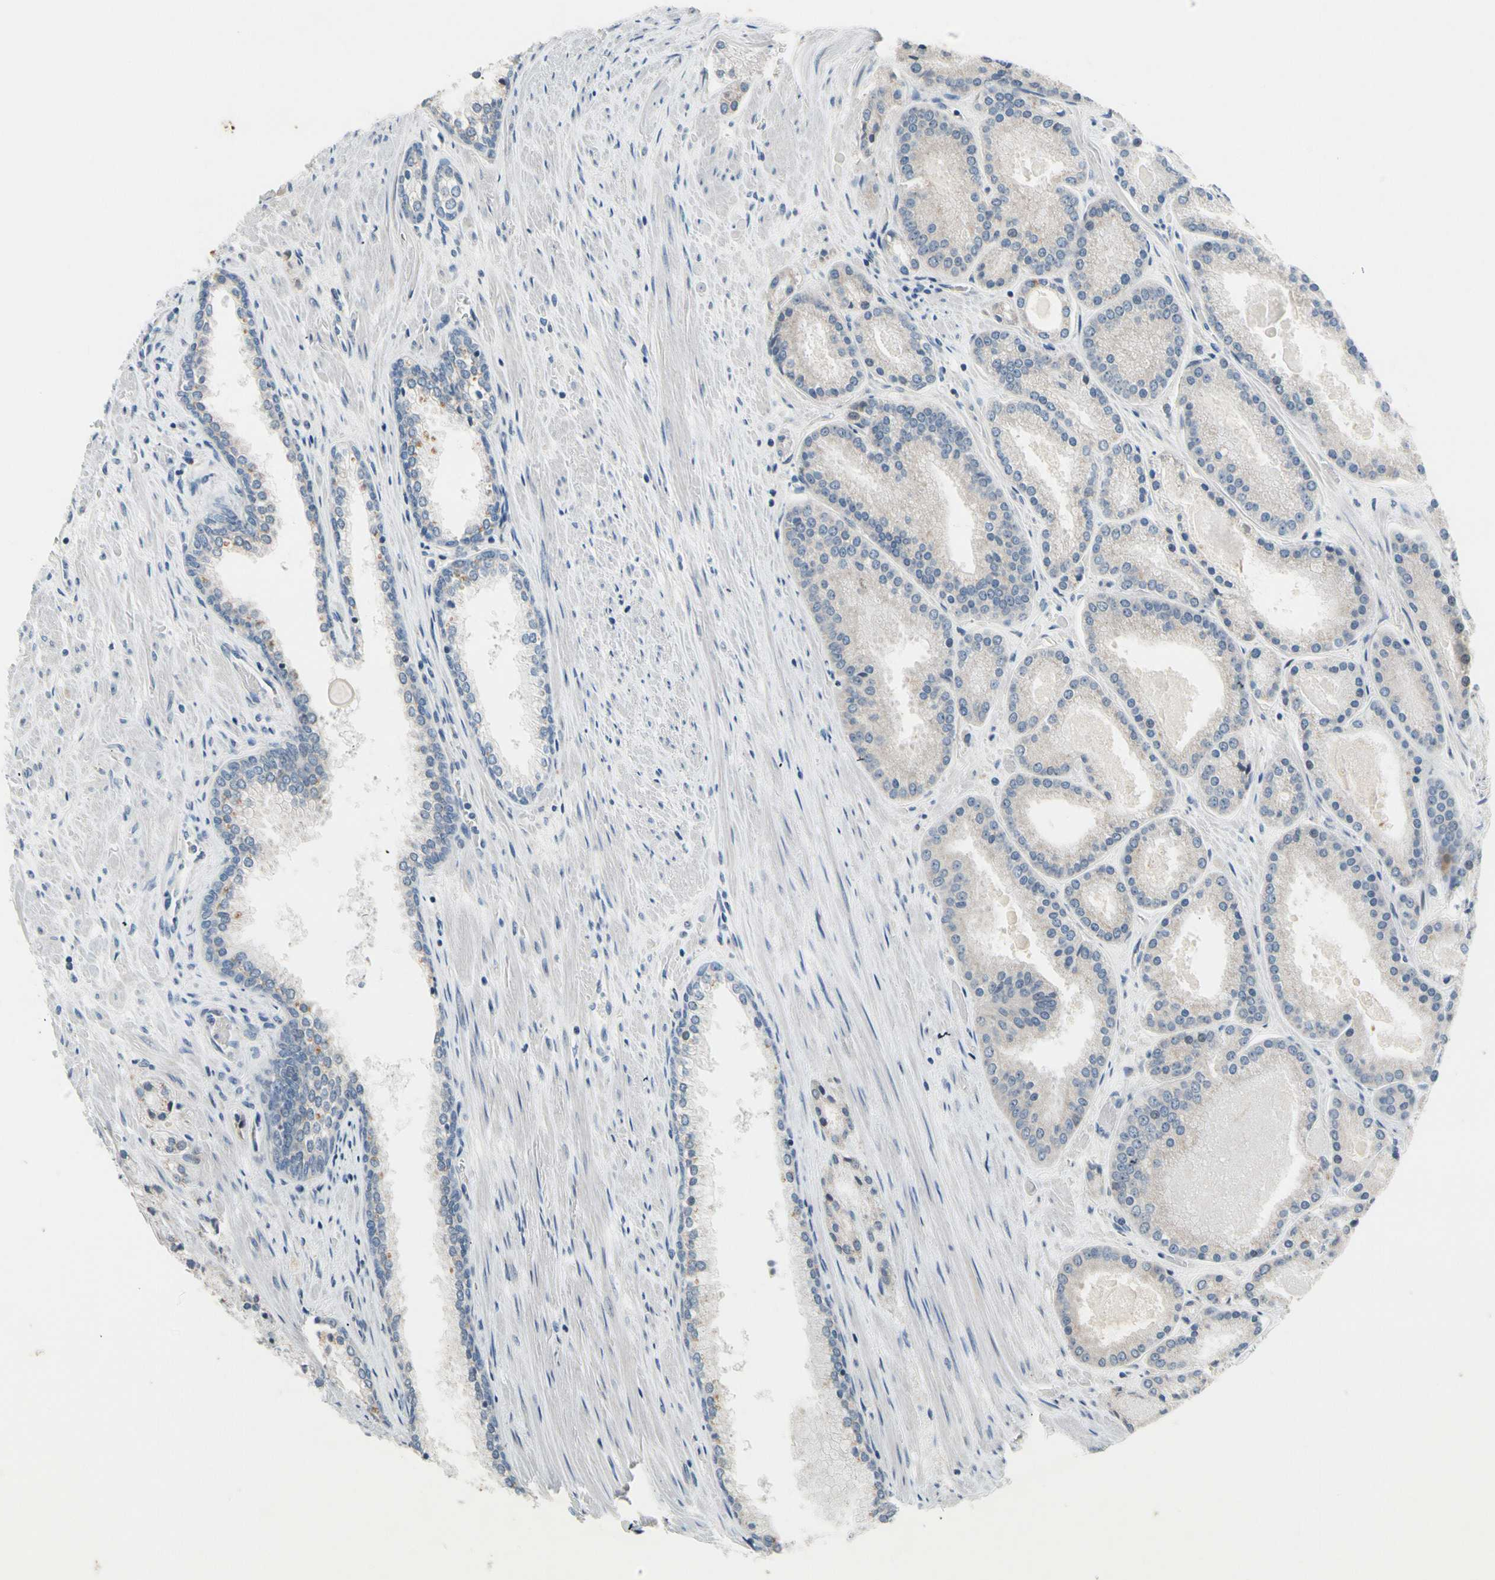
{"staining": {"intensity": "negative", "quantity": "none", "location": "none"}, "tissue": "prostate cancer", "cell_type": "Tumor cells", "image_type": "cancer", "snomed": [{"axis": "morphology", "description": "Adenocarcinoma, Low grade"}, {"axis": "topography", "description": "Prostate"}], "caption": "Tumor cells are negative for protein expression in human prostate cancer.", "gene": "PIP5K1B", "patient": {"sex": "male", "age": 59}}